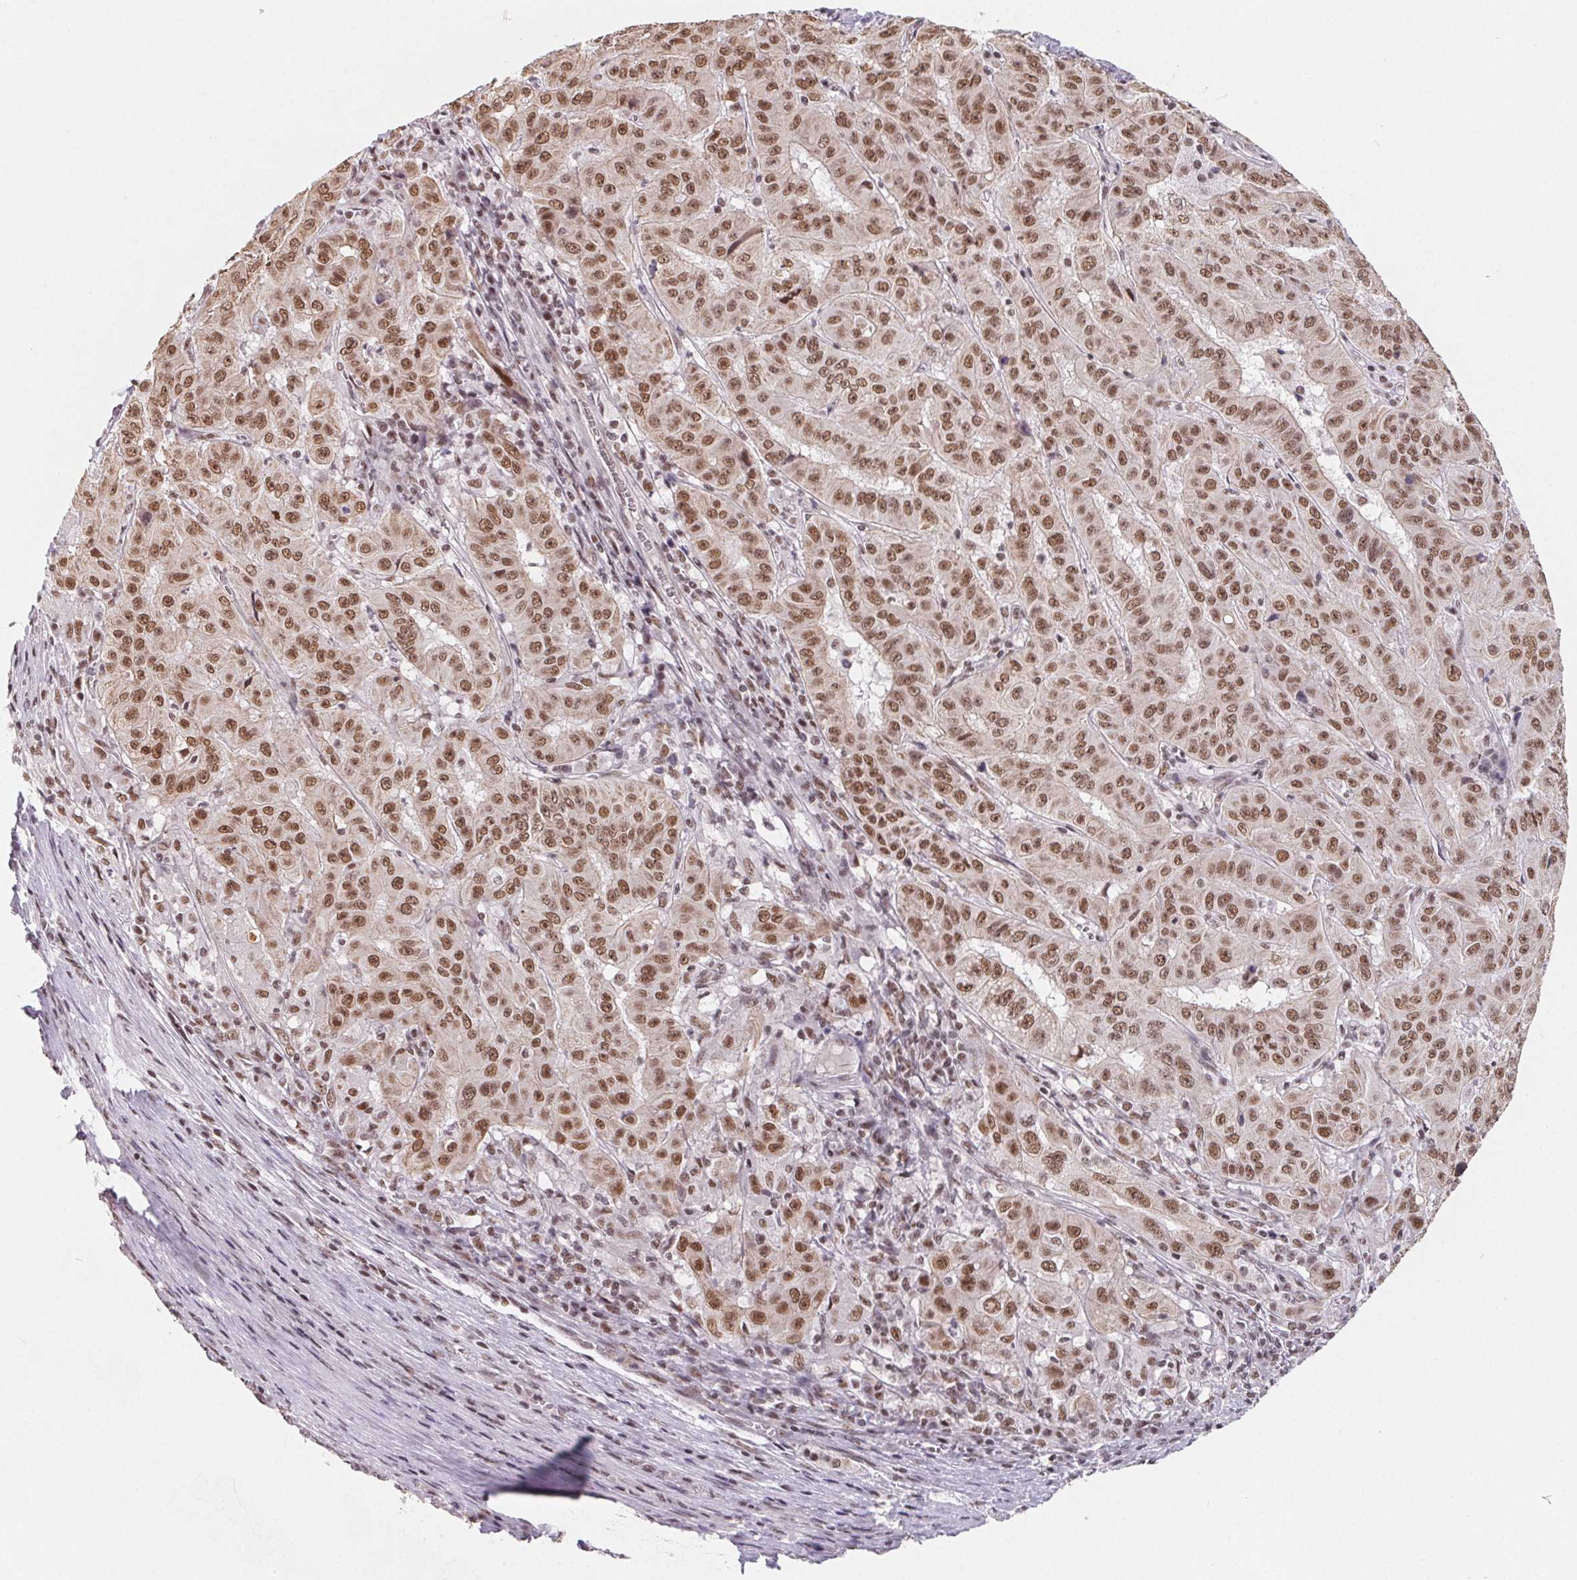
{"staining": {"intensity": "moderate", "quantity": ">75%", "location": "nuclear"}, "tissue": "pancreatic cancer", "cell_type": "Tumor cells", "image_type": "cancer", "snomed": [{"axis": "morphology", "description": "Adenocarcinoma, NOS"}, {"axis": "topography", "description": "Pancreas"}], "caption": "DAB (3,3'-diaminobenzidine) immunohistochemical staining of human pancreatic cancer (adenocarcinoma) displays moderate nuclear protein positivity in approximately >75% of tumor cells.", "gene": "TCERG1", "patient": {"sex": "male", "age": 63}}